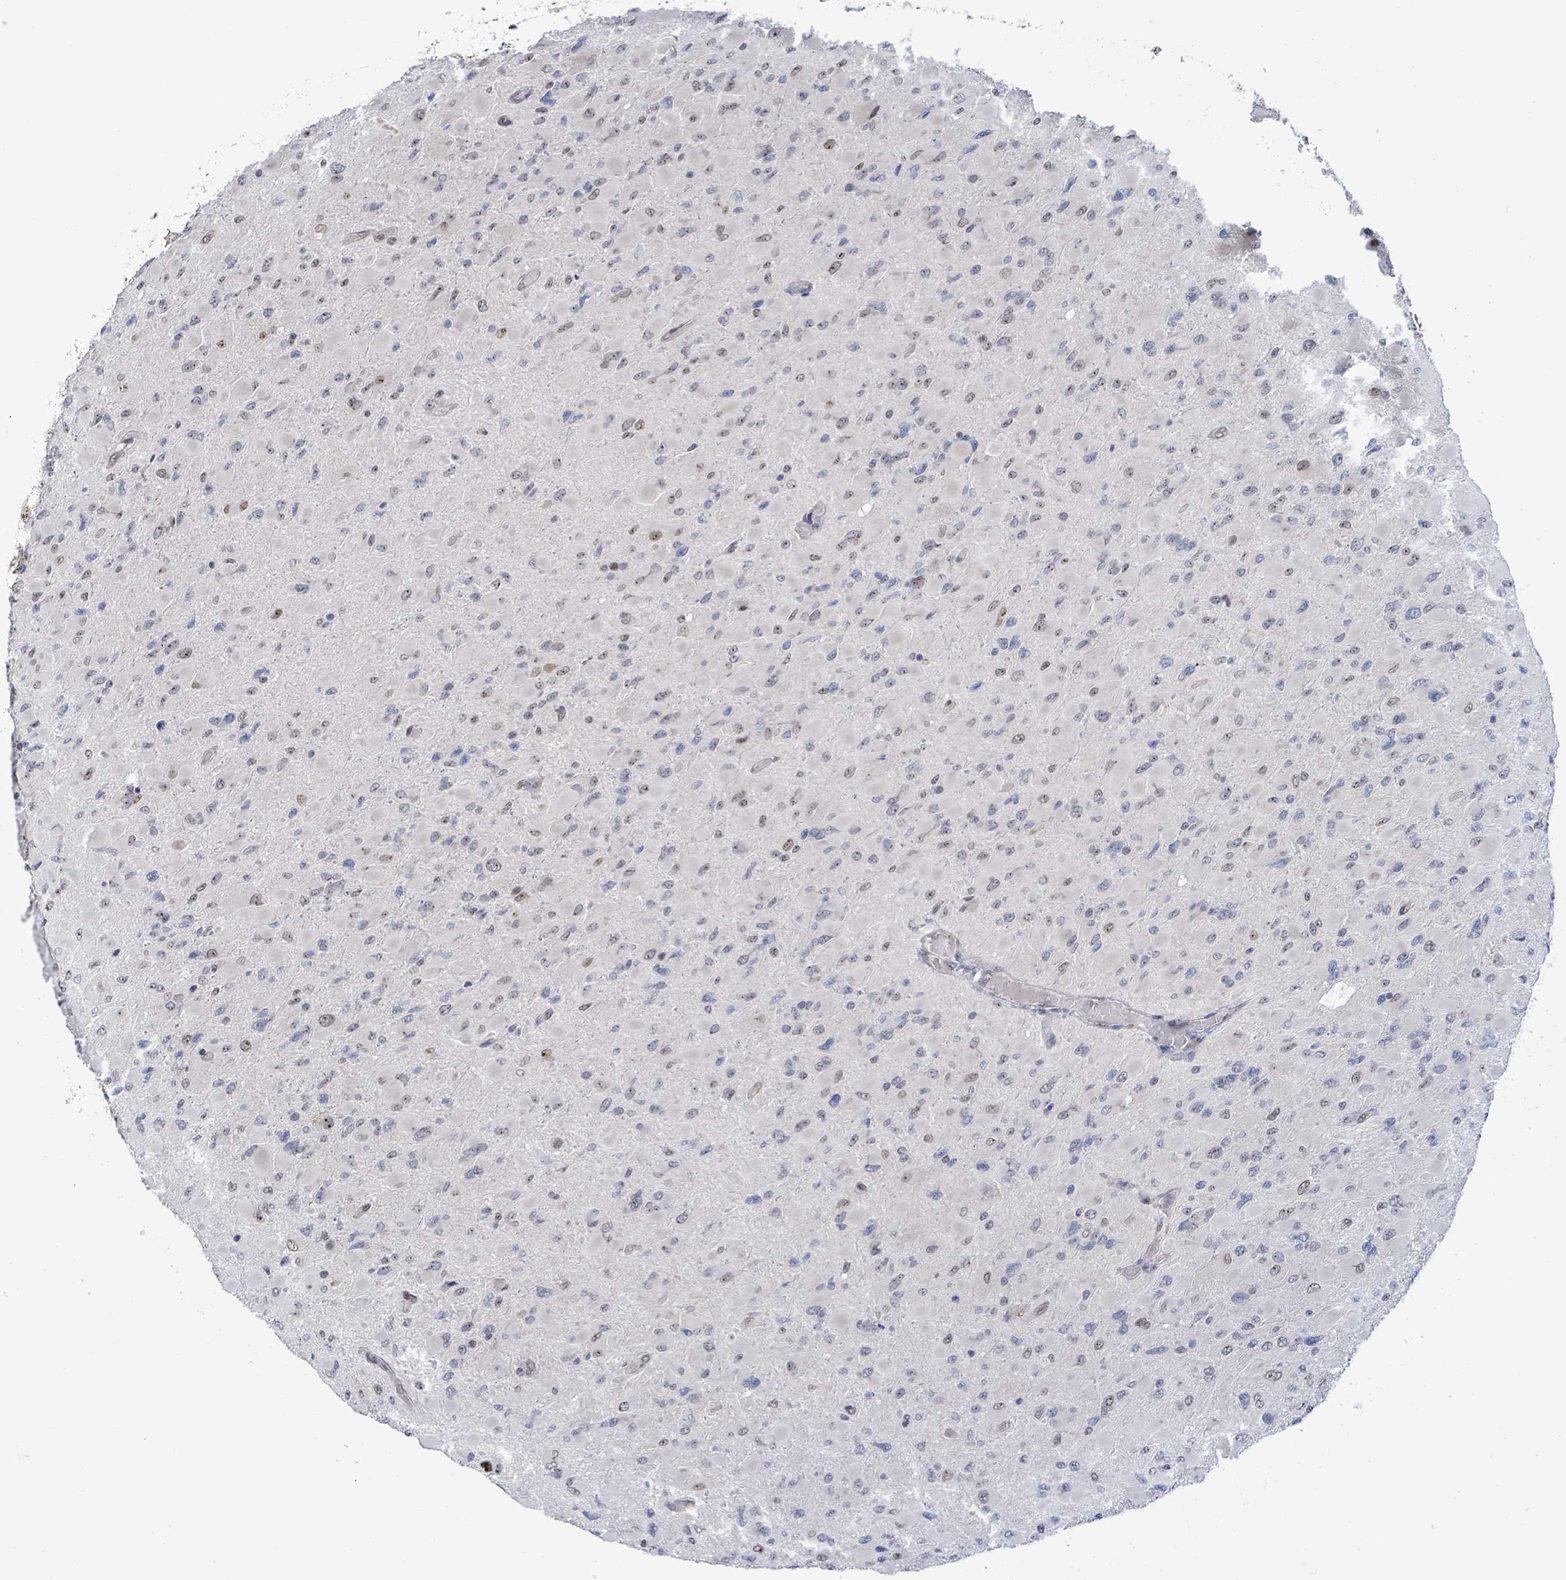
{"staining": {"intensity": "weak", "quantity": "<25%", "location": "nuclear"}, "tissue": "glioma", "cell_type": "Tumor cells", "image_type": "cancer", "snomed": [{"axis": "morphology", "description": "Glioma, malignant, High grade"}, {"axis": "topography", "description": "Cerebral cortex"}], "caption": "Micrograph shows no significant protein expression in tumor cells of malignant glioma (high-grade). (DAB (3,3'-diaminobenzidine) IHC visualized using brightfield microscopy, high magnification).", "gene": "RRN3", "patient": {"sex": "female", "age": 36}}